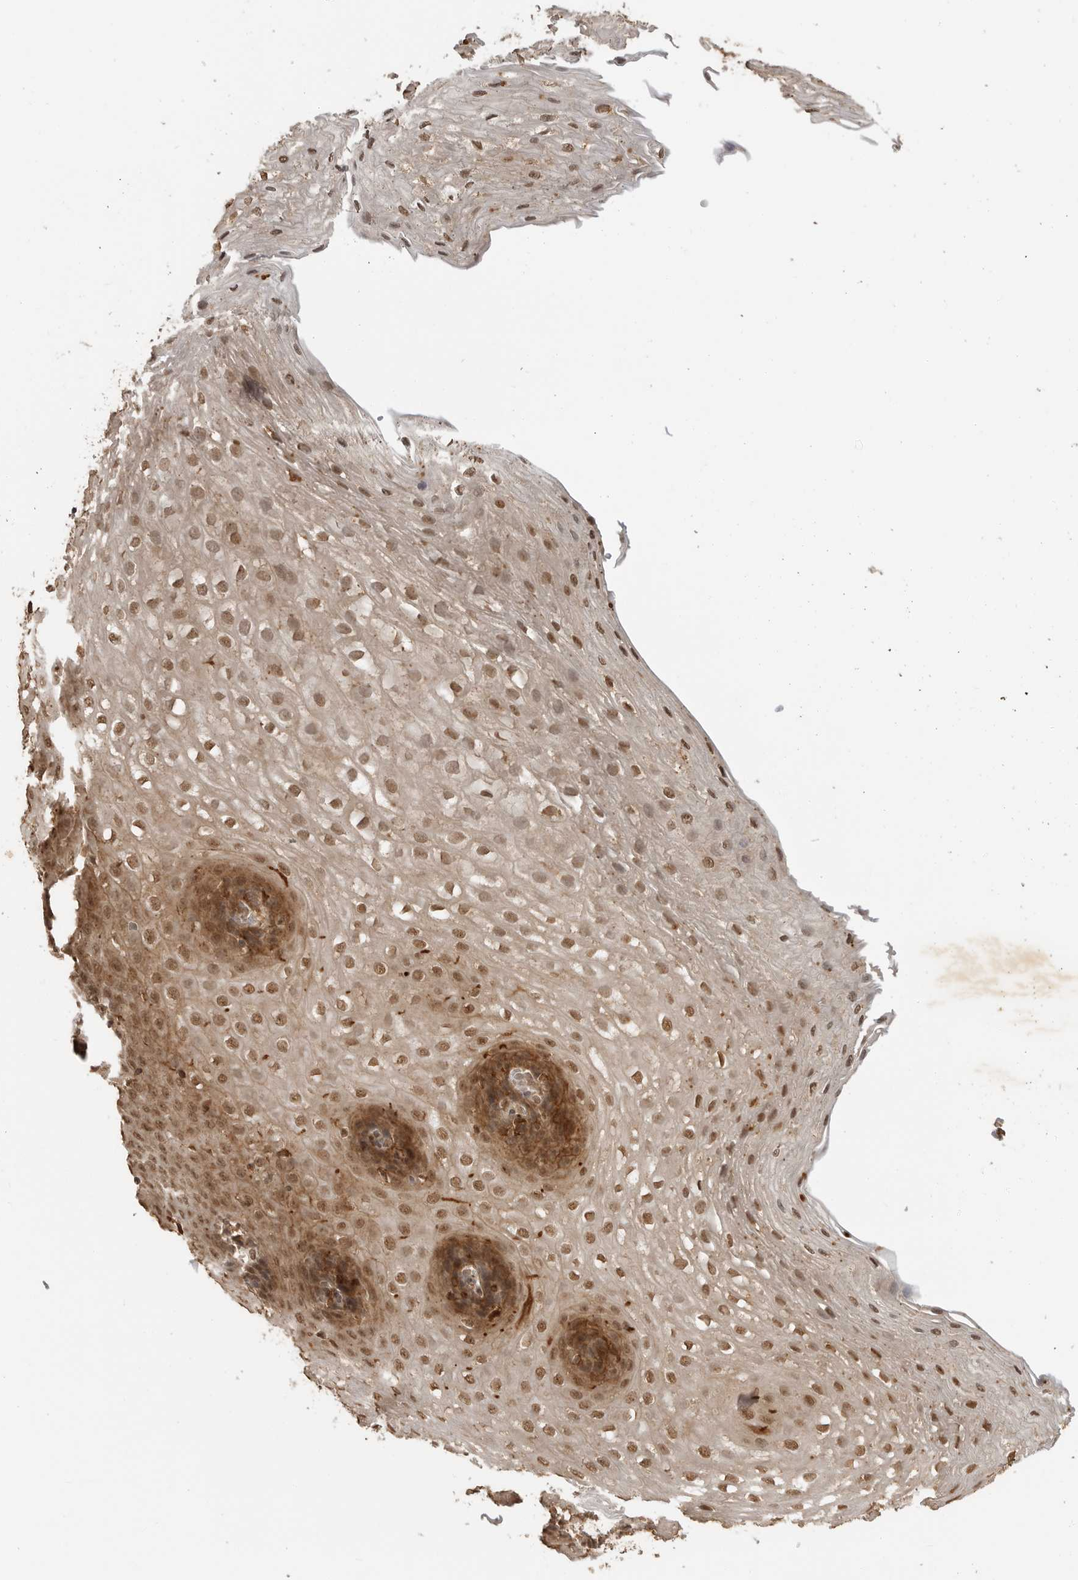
{"staining": {"intensity": "moderate", "quantity": ">75%", "location": "cytoplasmic/membranous,nuclear"}, "tissue": "esophagus", "cell_type": "Squamous epithelial cells", "image_type": "normal", "snomed": [{"axis": "morphology", "description": "Normal tissue, NOS"}, {"axis": "topography", "description": "Esophagus"}], "caption": "Brown immunohistochemical staining in benign esophagus exhibits moderate cytoplasmic/membranous,nuclear expression in approximately >75% of squamous epithelial cells.", "gene": "CLOCK", "patient": {"sex": "female", "age": 66}}